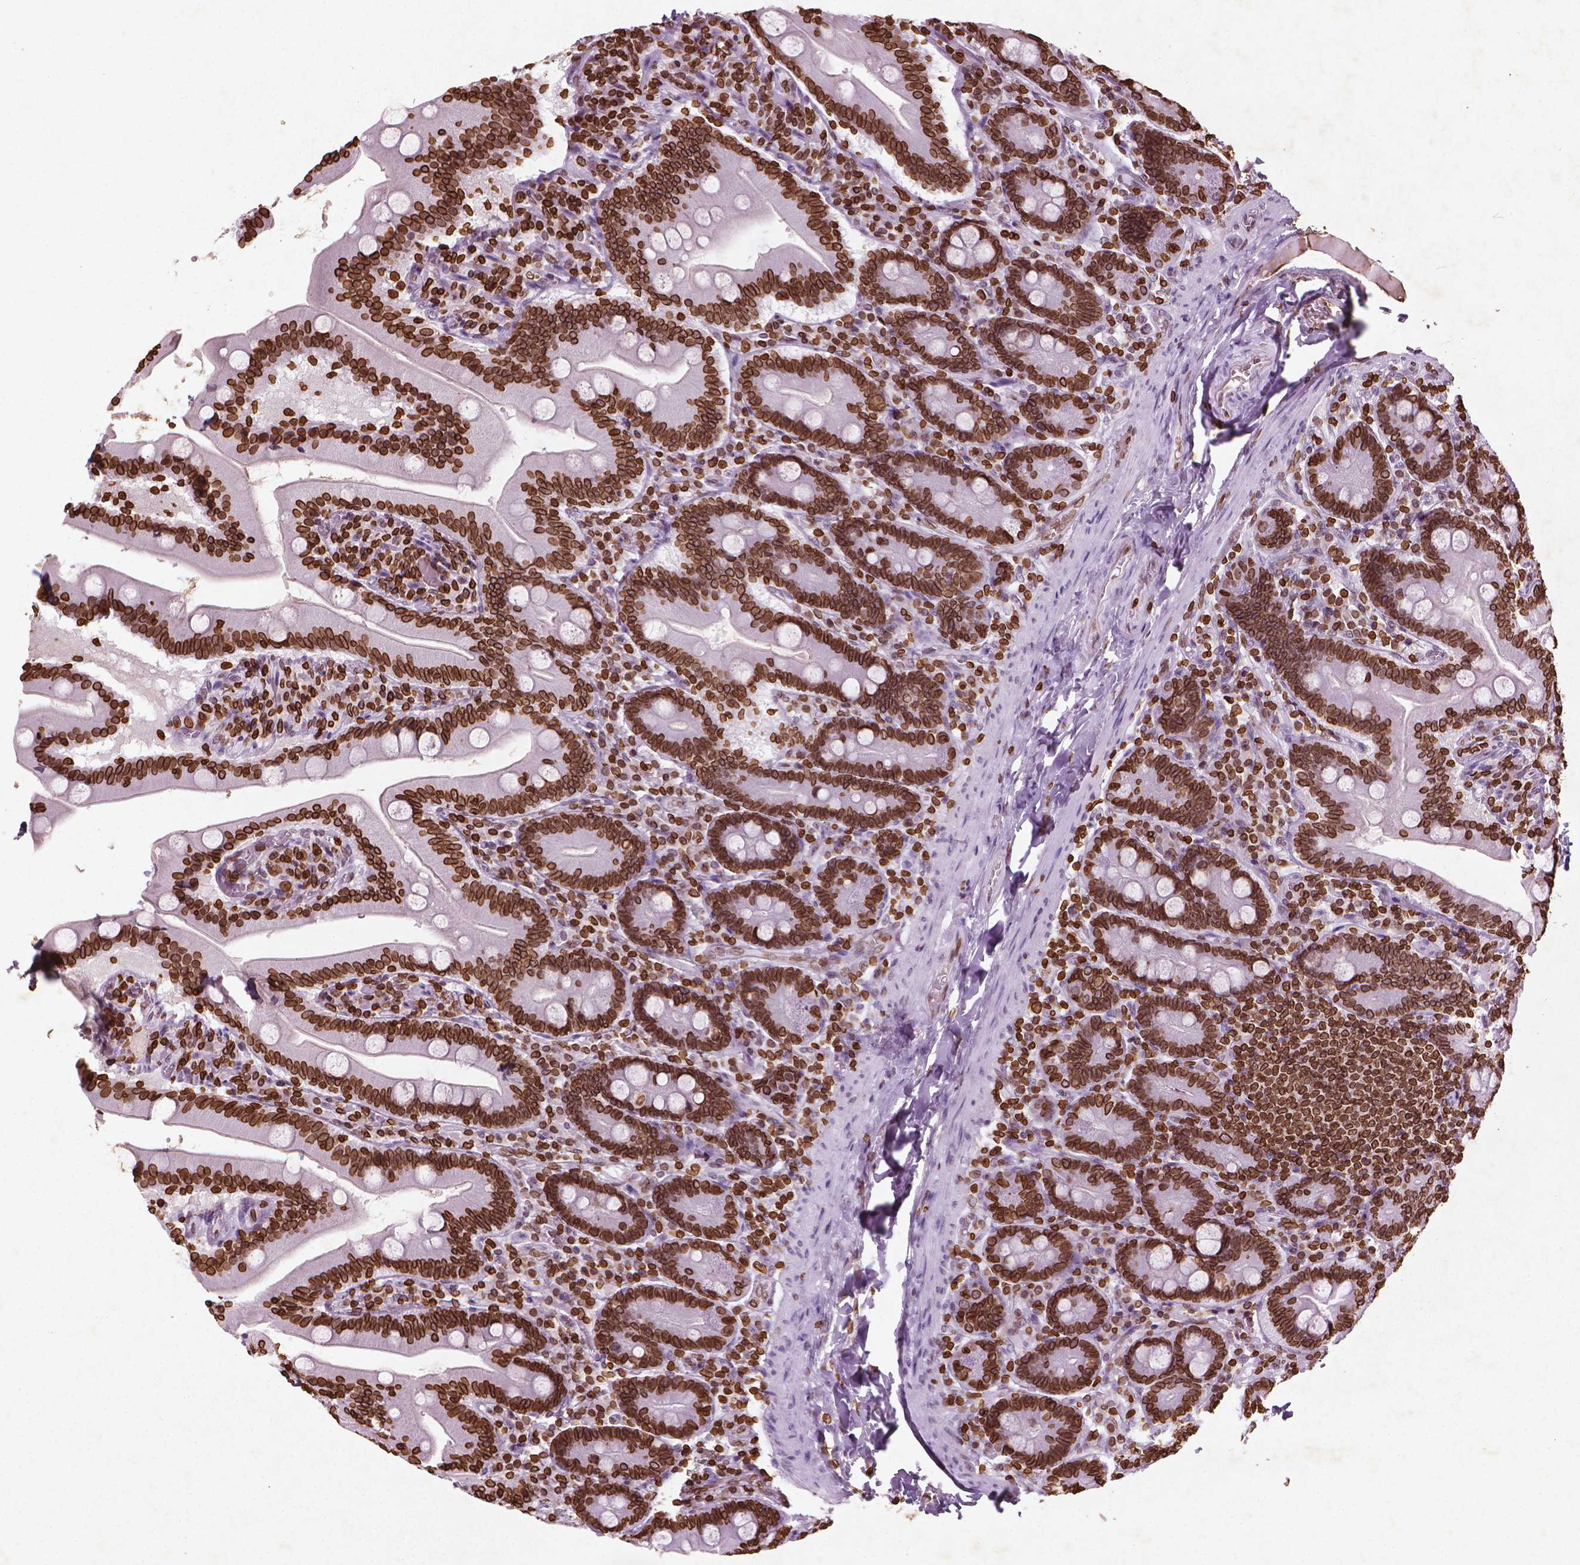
{"staining": {"intensity": "strong", "quantity": ">75%", "location": "cytoplasmic/membranous,nuclear"}, "tissue": "small intestine", "cell_type": "Glandular cells", "image_type": "normal", "snomed": [{"axis": "morphology", "description": "Normal tissue, NOS"}, {"axis": "topography", "description": "Small intestine"}], "caption": "DAB (3,3'-diaminobenzidine) immunohistochemical staining of benign human small intestine demonstrates strong cytoplasmic/membranous,nuclear protein positivity in about >75% of glandular cells.", "gene": "LMNB1", "patient": {"sex": "male", "age": 37}}